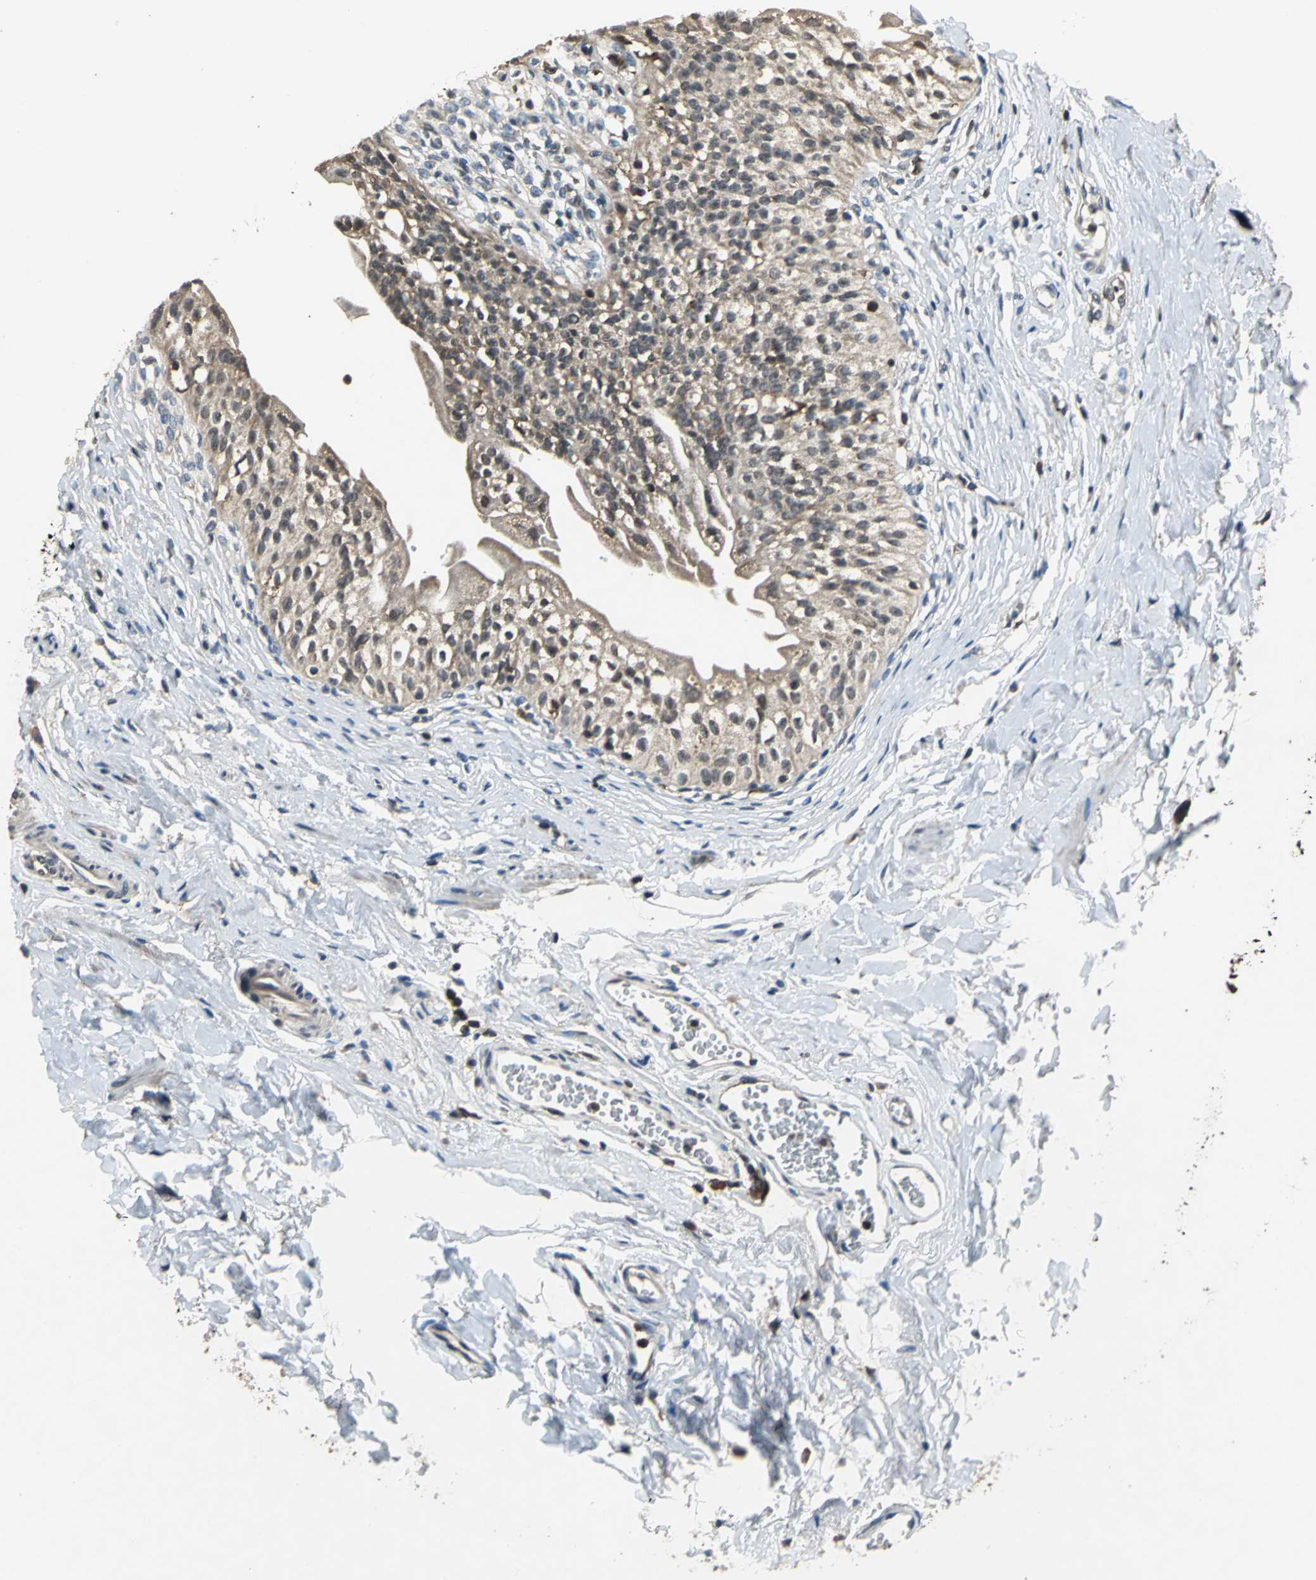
{"staining": {"intensity": "strong", "quantity": ">75%", "location": "cytoplasmic/membranous,nuclear"}, "tissue": "urinary bladder", "cell_type": "Urothelial cells", "image_type": "normal", "snomed": [{"axis": "morphology", "description": "Normal tissue, NOS"}, {"axis": "topography", "description": "Urinary bladder"}], "caption": "The photomicrograph shows a brown stain indicating the presence of a protein in the cytoplasmic/membranous,nuclear of urothelial cells in urinary bladder. (Stains: DAB in brown, nuclei in blue, Microscopy: brightfield microscopy at high magnification).", "gene": "EIF2B2", "patient": {"sex": "female", "age": 80}}